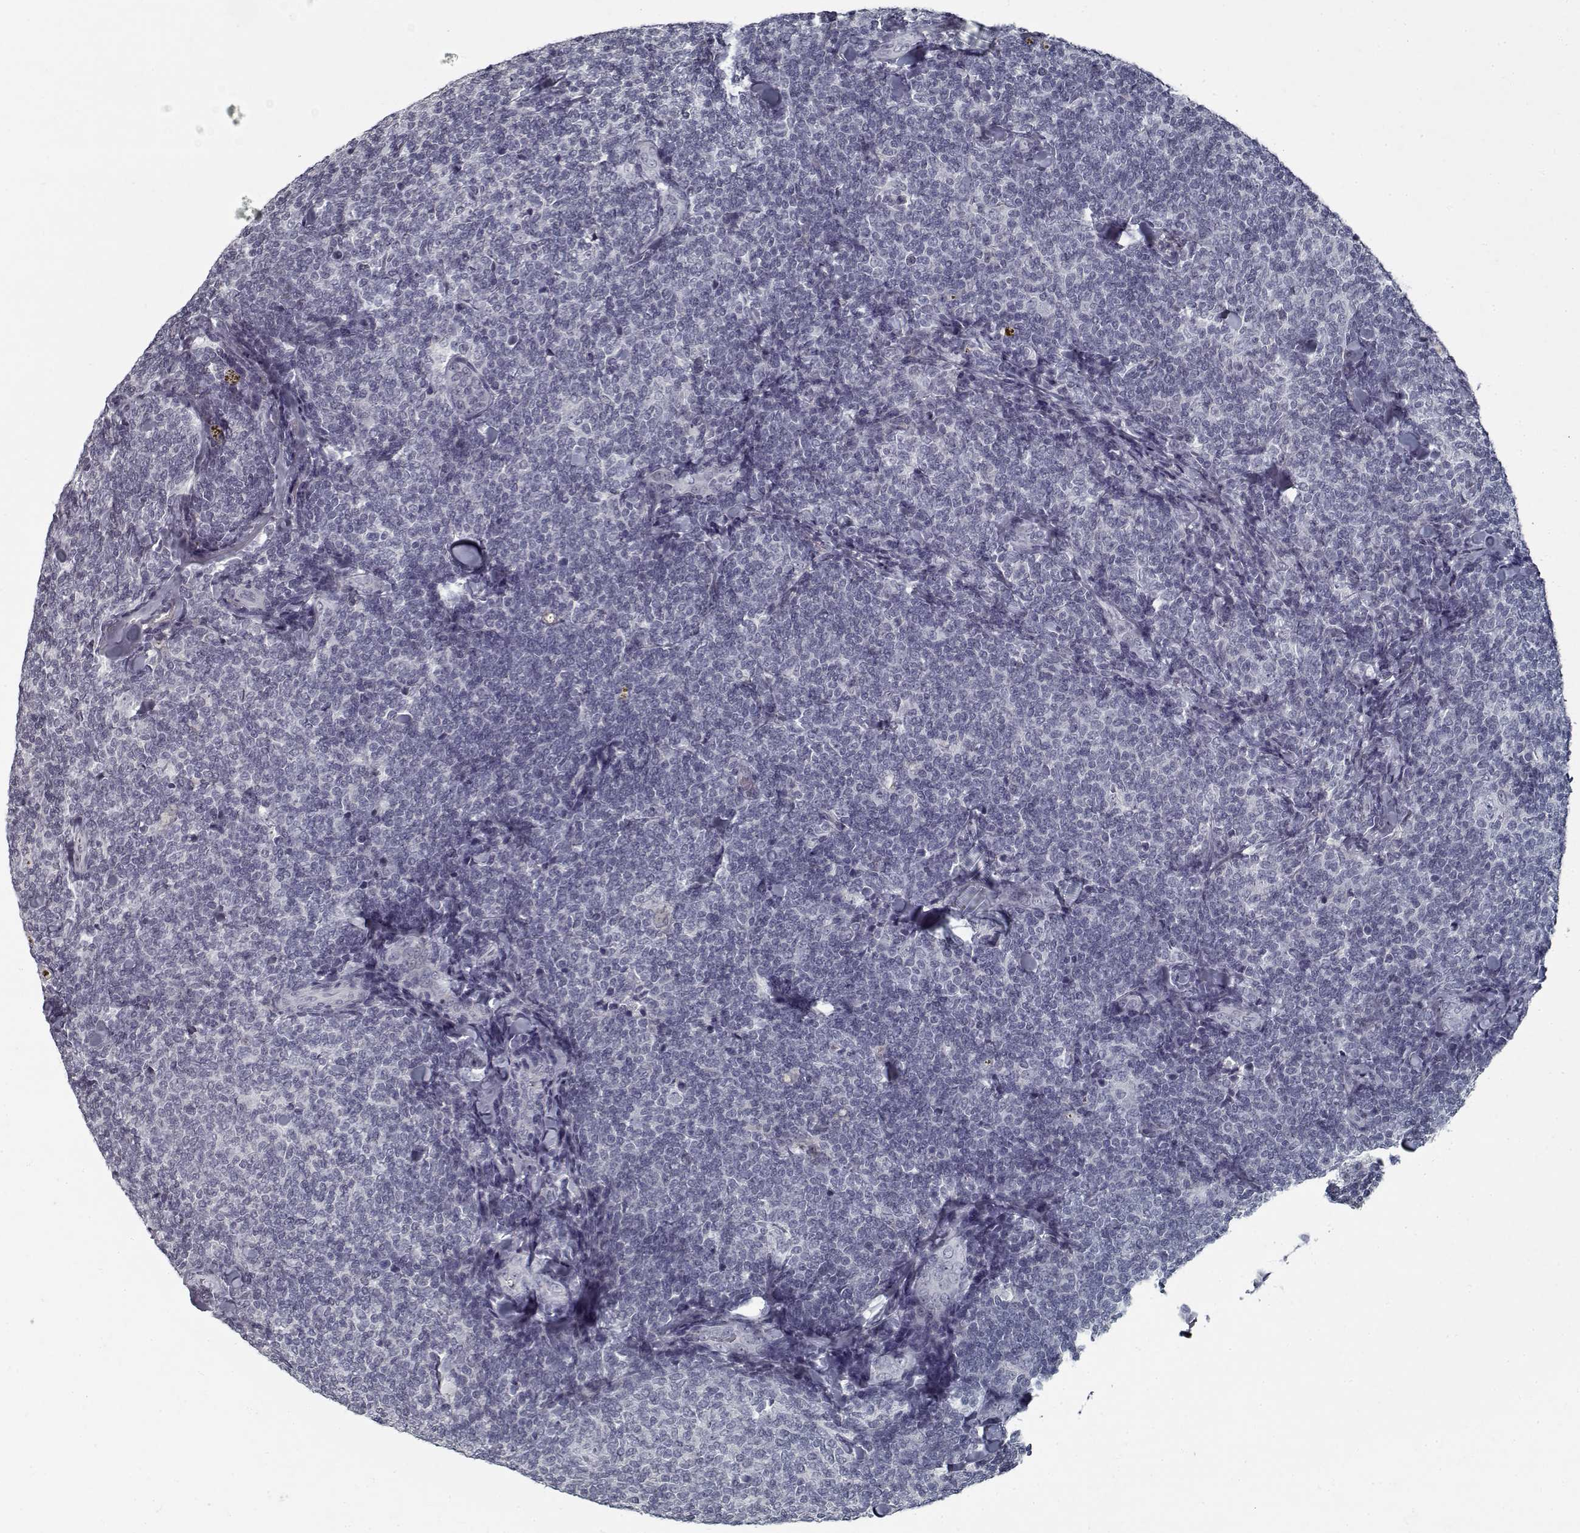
{"staining": {"intensity": "negative", "quantity": "none", "location": "none"}, "tissue": "lymphoma", "cell_type": "Tumor cells", "image_type": "cancer", "snomed": [{"axis": "morphology", "description": "Malignant lymphoma, non-Hodgkin's type, Low grade"}, {"axis": "topography", "description": "Lymph node"}], "caption": "Malignant lymphoma, non-Hodgkin's type (low-grade) was stained to show a protein in brown. There is no significant positivity in tumor cells. (Brightfield microscopy of DAB (3,3'-diaminobenzidine) immunohistochemistry at high magnification).", "gene": "GAD2", "patient": {"sex": "female", "age": 56}}